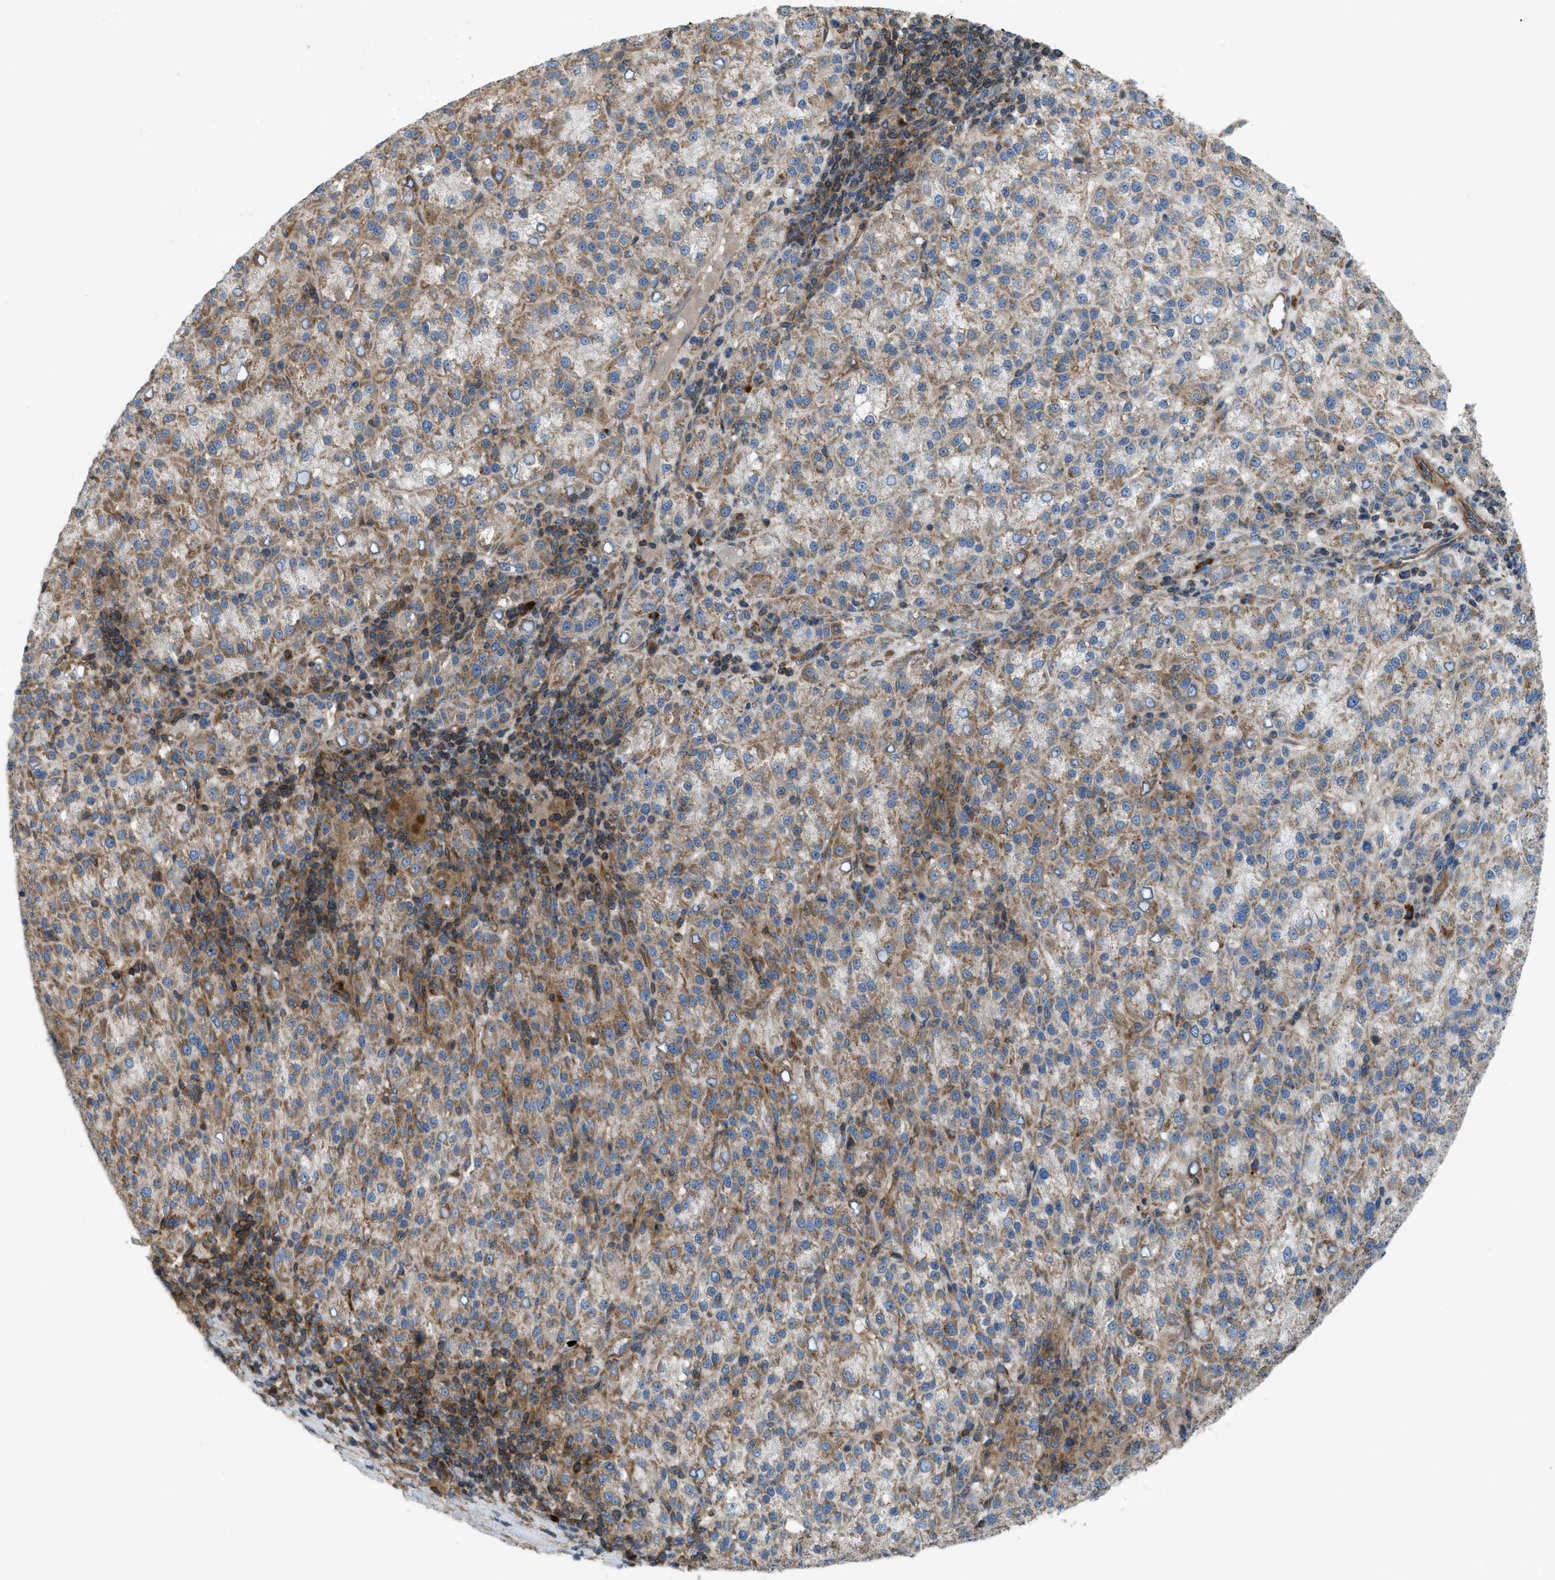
{"staining": {"intensity": "moderate", "quantity": ">75%", "location": "cytoplasmic/membranous"}, "tissue": "liver cancer", "cell_type": "Tumor cells", "image_type": "cancer", "snomed": [{"axis": "morphology", "description": "Carcinoma, Hepatocellular, NOS"}, {"axis": "topography", "description": "Liver"}], "caption": "The image demonstrates staining of liver cancer, revealing moderate cytoplasmic/membranous protein positivity (brown color) within tumor cells. (Stains: DAB in brown, nuclei in blue, Microscopy: brightfield microscopy at high magnification).", "gene": "ATP2A3", "patient": {"sex": "female", "age": 58}}